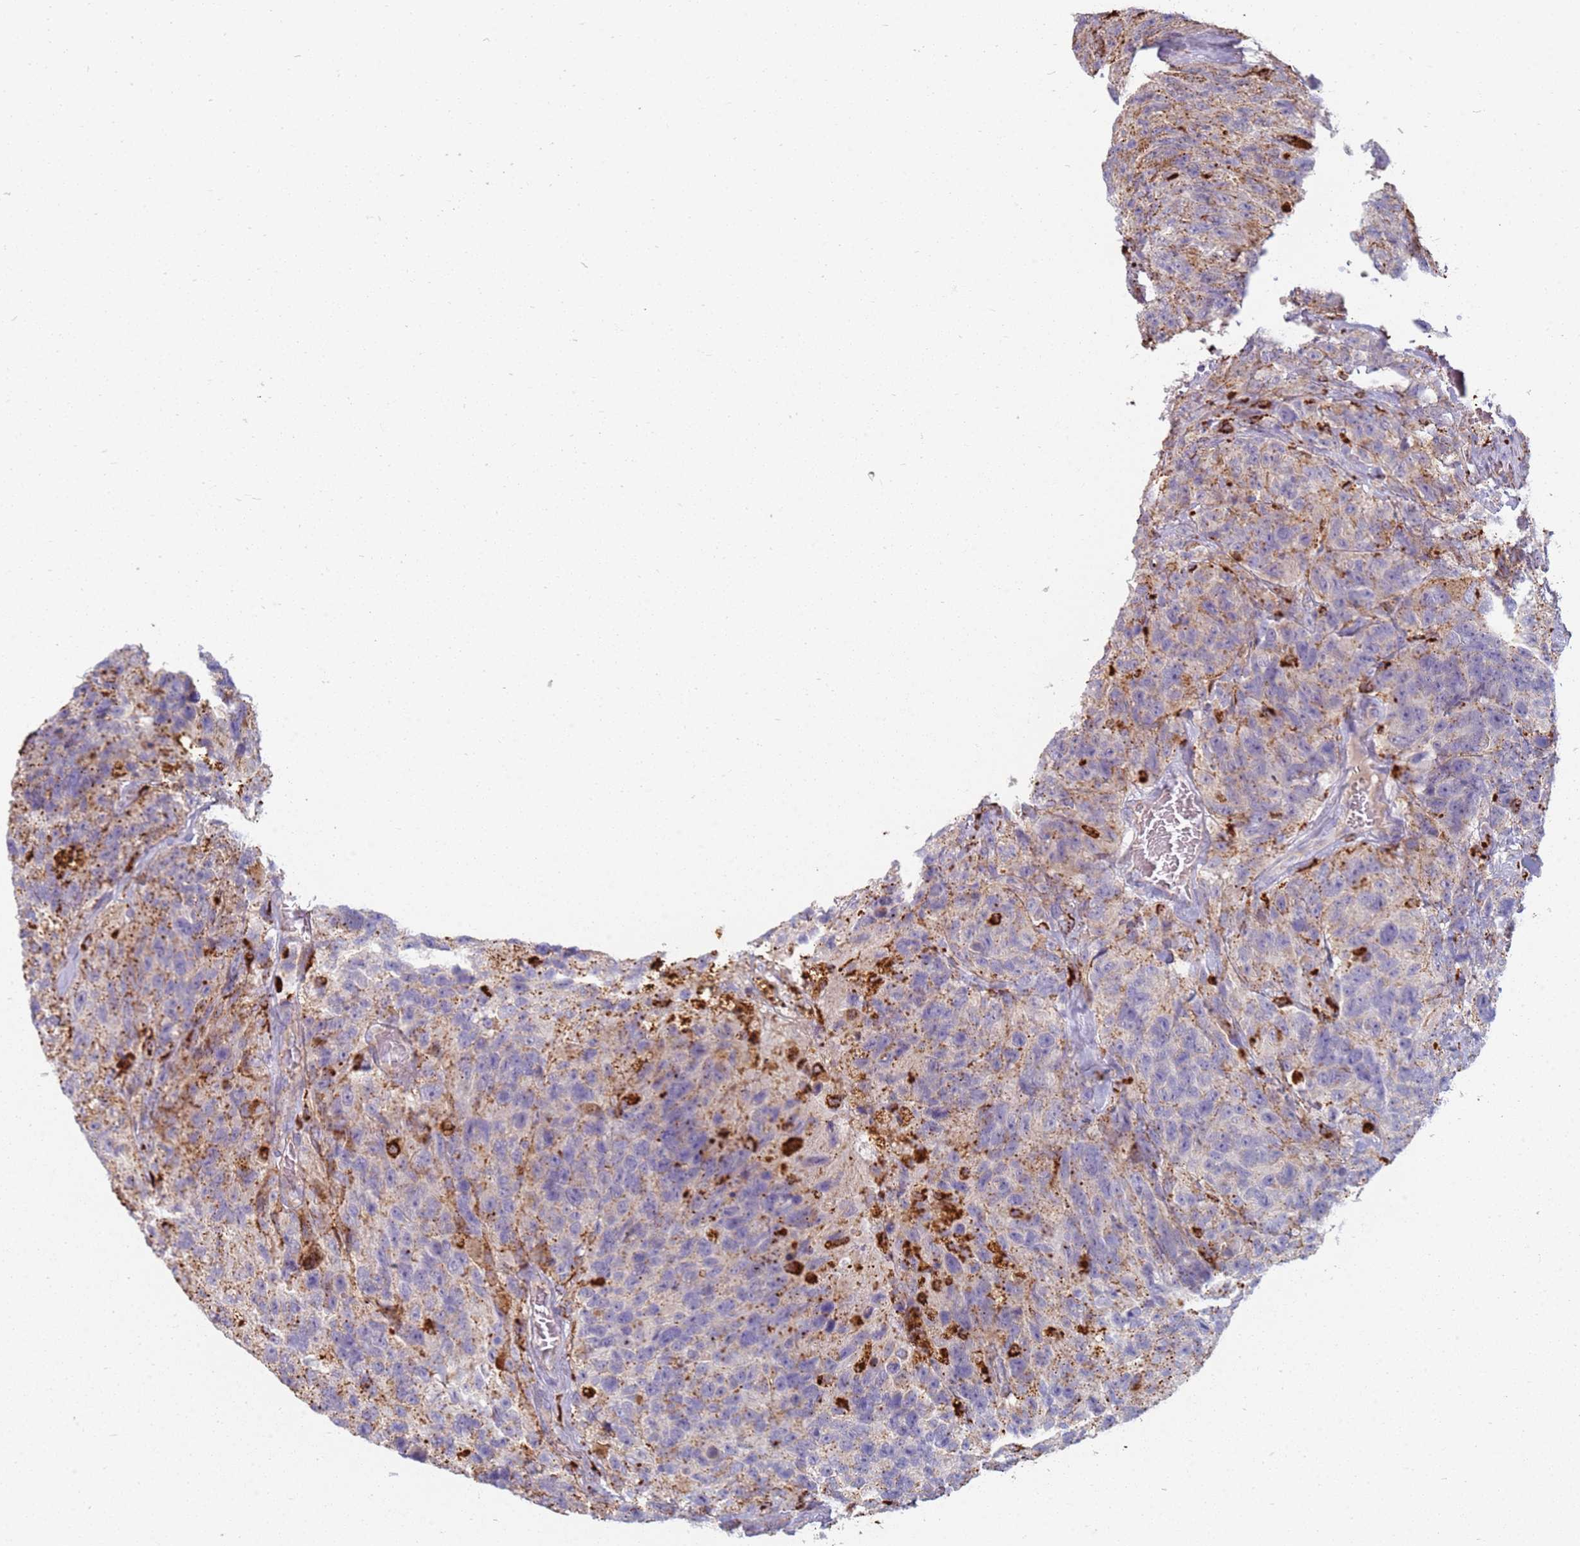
{"staining": {"intensity": "moderate", "quantity": "<25%", "location": "cytoplasmic/membranous"}, "tissue": "glioma", "cell_type": "Tumor cells", "image_type": "cancer", "snomed": [{"axis": "morphology", "description": "Glioma, malignant, High grade"}, {"axis": "topography", "description": "Brain"}], "caption": "High-power microscopy captured an immunohistochemistry (IHC) image of glioma, revealing moderate cytoplasmic/membranous positivity in about <25% of tumor cells.", "gene": "TMEM229B", "patient": {"sex": "male", "age": 69}}